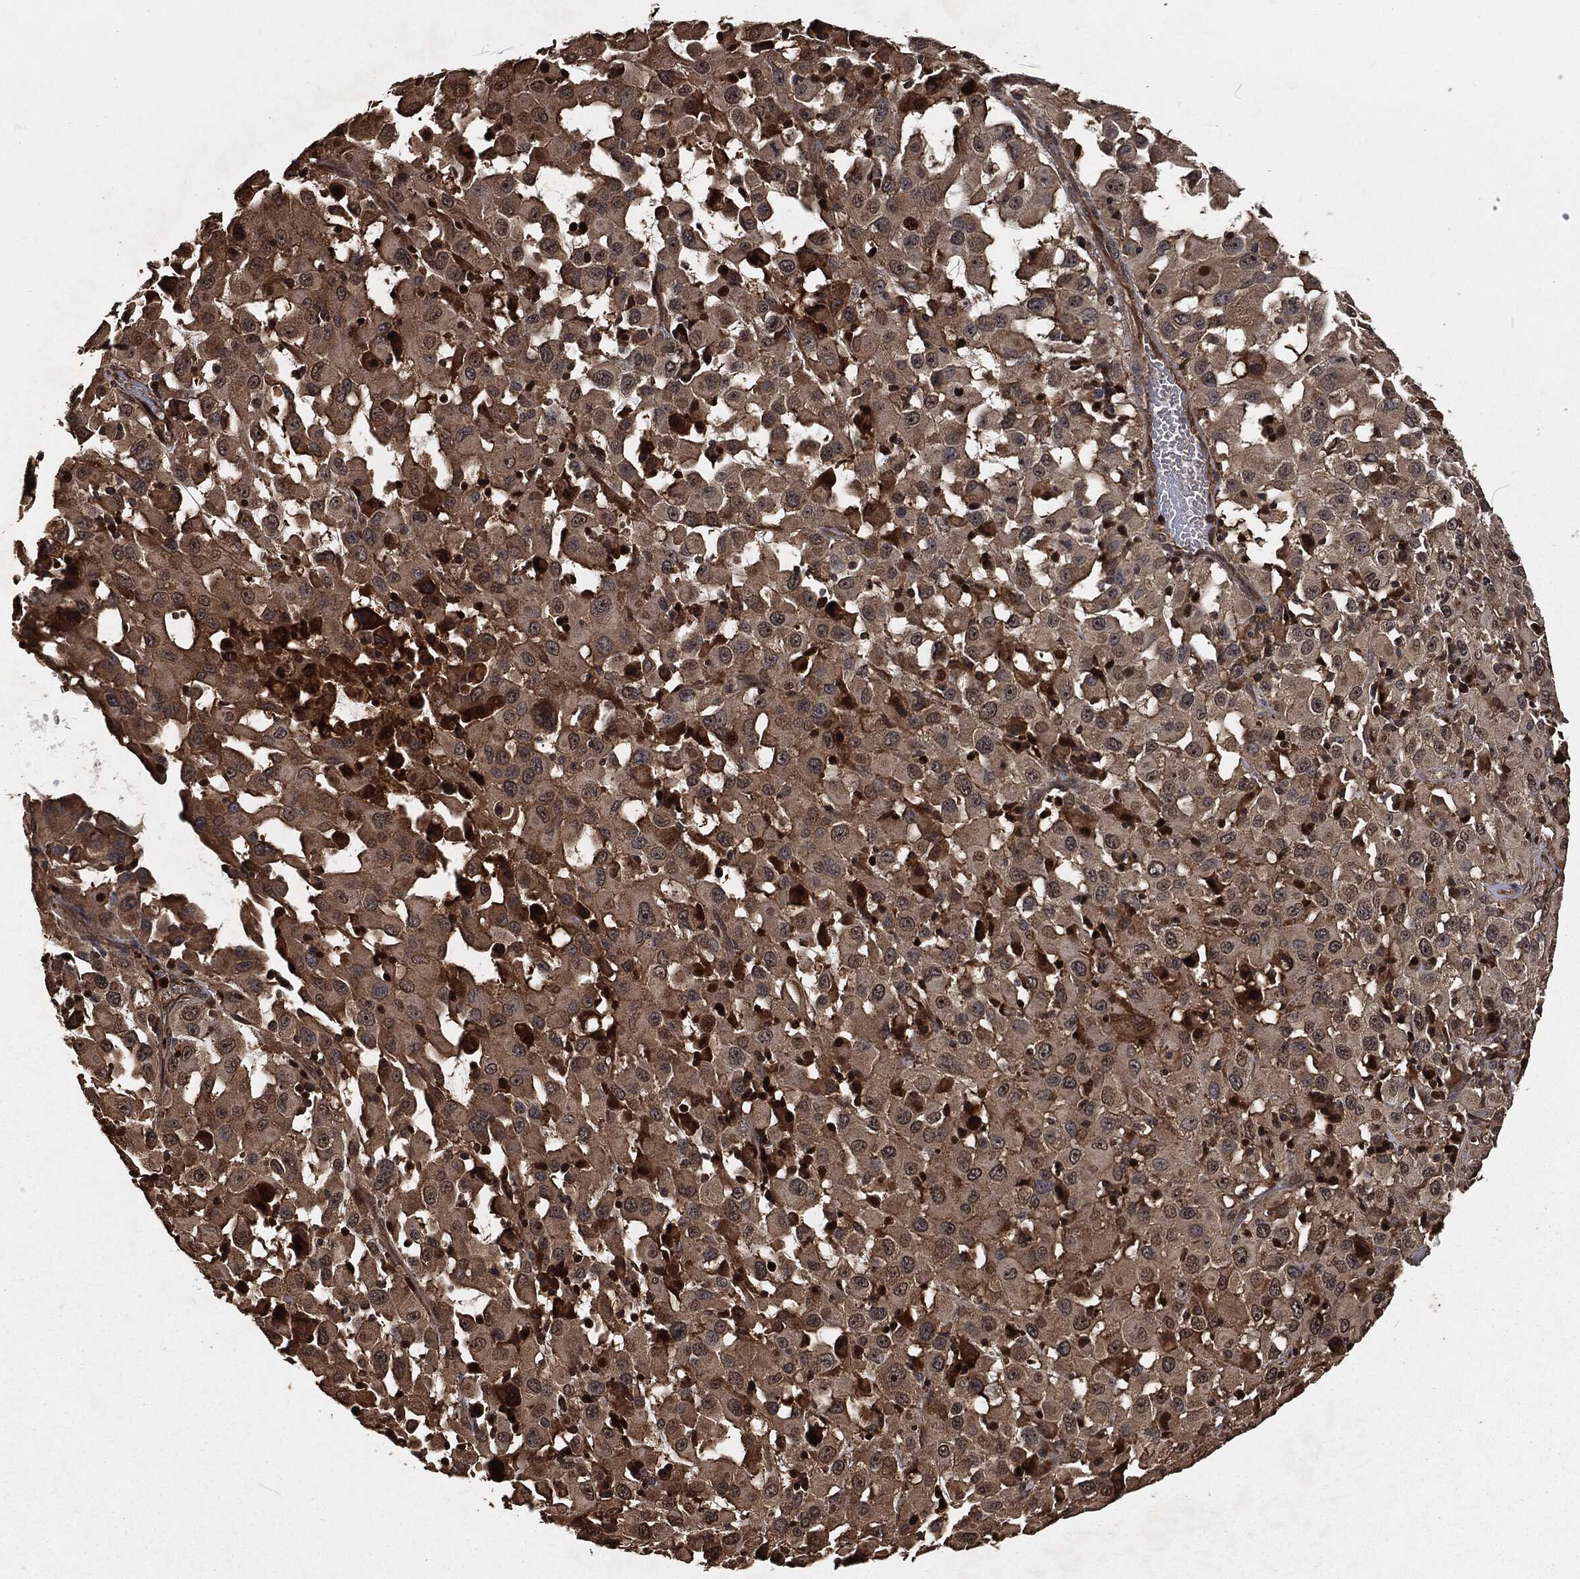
{"staining": {"intensity": "moderate", "quantity": "25%-75%", "location": "cytoplasmic/membranous"}, "tissue": "melanoma", "cell_type": "Tumor cells", "image_type": "cancer", "snomed": [{"axis": "morphology", "description": "Malignant melanoma, Metastatic site"}, {"axis": "topography", "description": "Lymph node"}], "caption": "There is medium levels of moderate cytoplasmic/membranous positivity in tumor cells of melanoma, as demonstrated by immunohistochemical staining (brown color).", "gene": "SNAI1", "patient": {"sex": "male", "age": 50}}